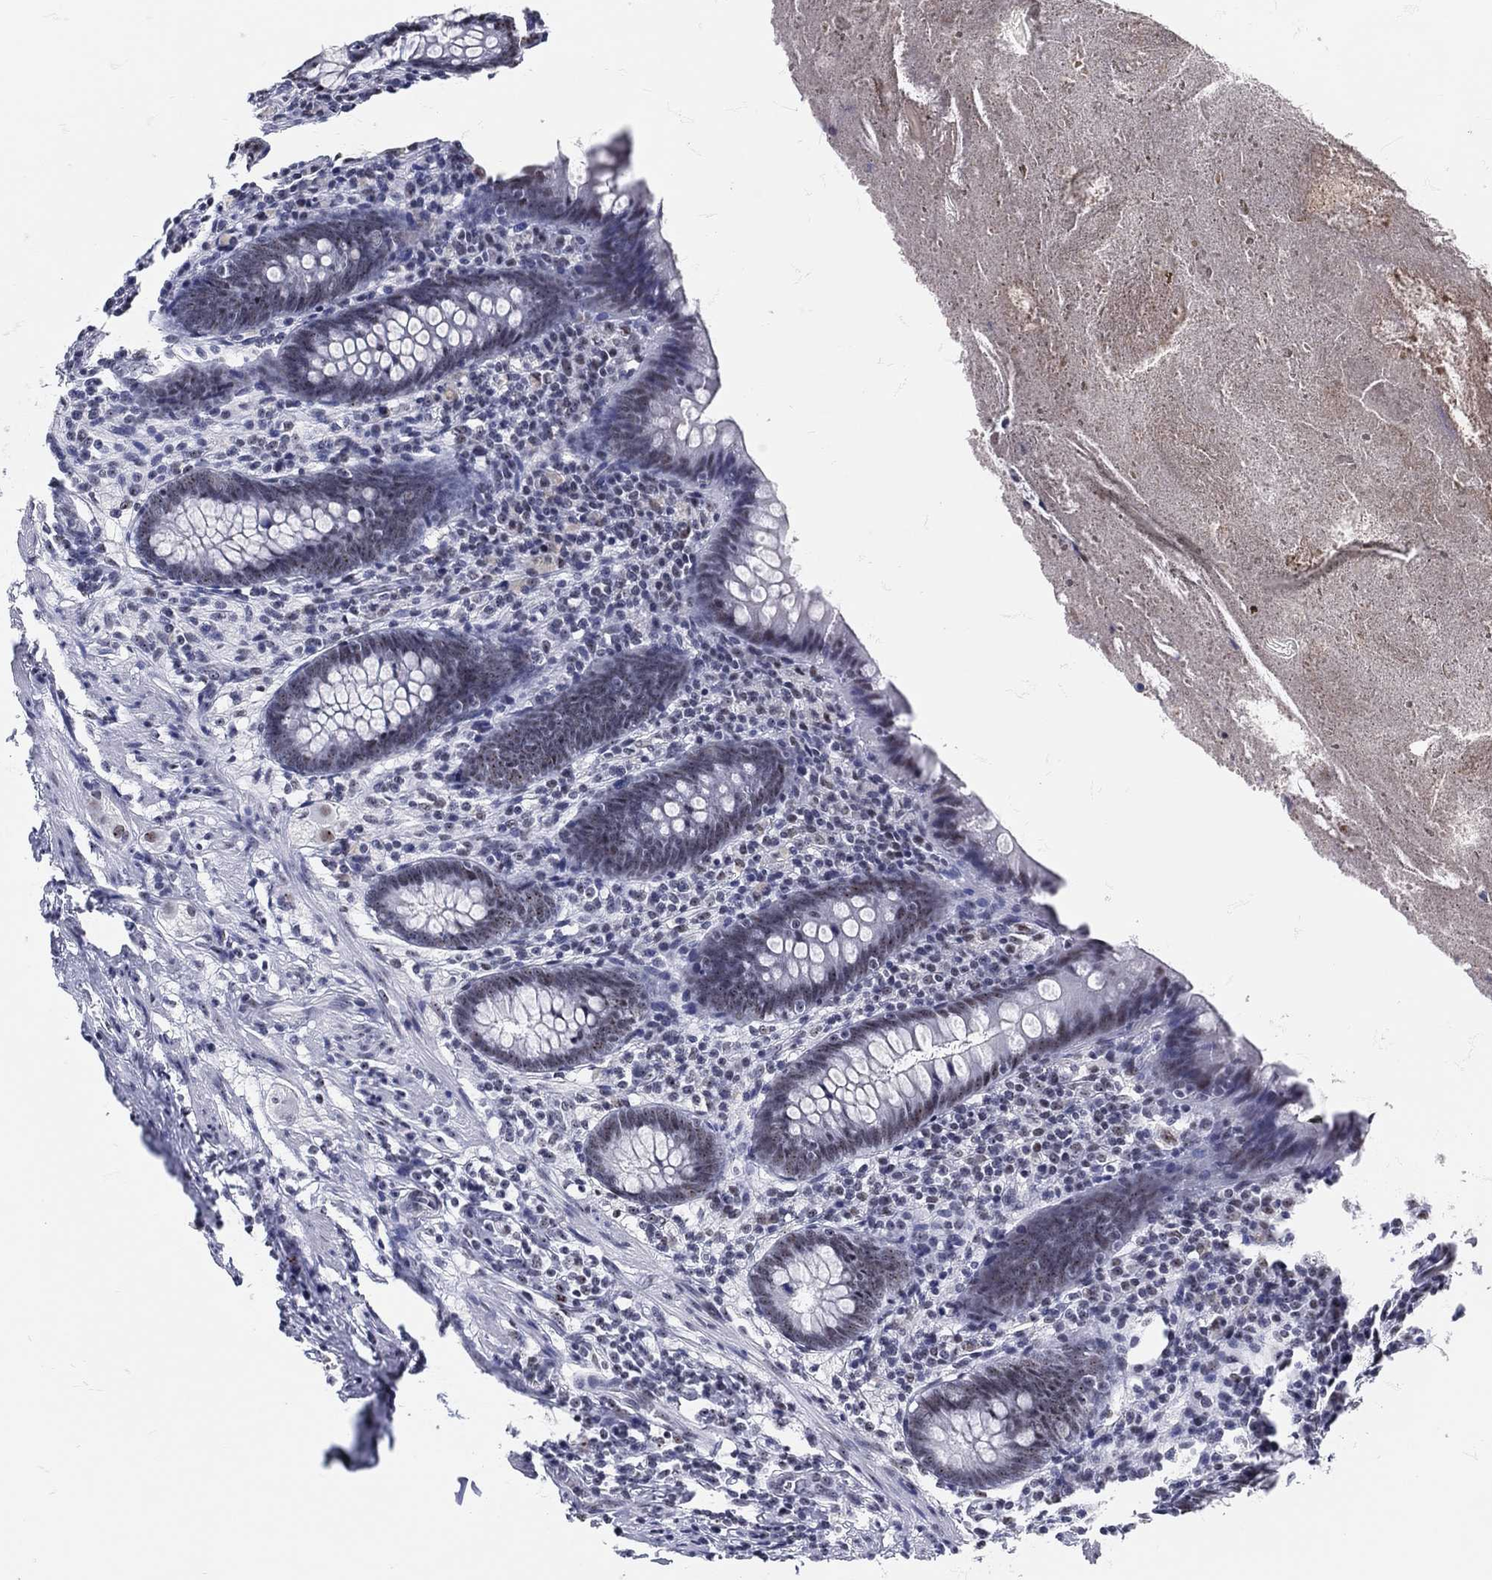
{"staining": {"intensity": "moderate", "quantity": "<25%", "location": "nuclear"}, "tissue": "appendix", "cell_type": "Glandular cells", "image_type": "normal", "snomed": [{"axis": "morphology", "description": "Normal tissue, NOS"}, {"axis": "topography", "description": "Appendix"}], "caption": "Protein expression analysis of normal human appendix reveals moderate nuclear positivity in approximately <25% of glandular cells. The staining was performed using DAB (3,3'-diaminobenzidine) to visualize the protein expression in brown, while the nuclei were stained in blue with hematoxylin (Magnification: 20x).", "gene": "MAPK8IP1", "patient": {"sex": "male", "age": 47}}